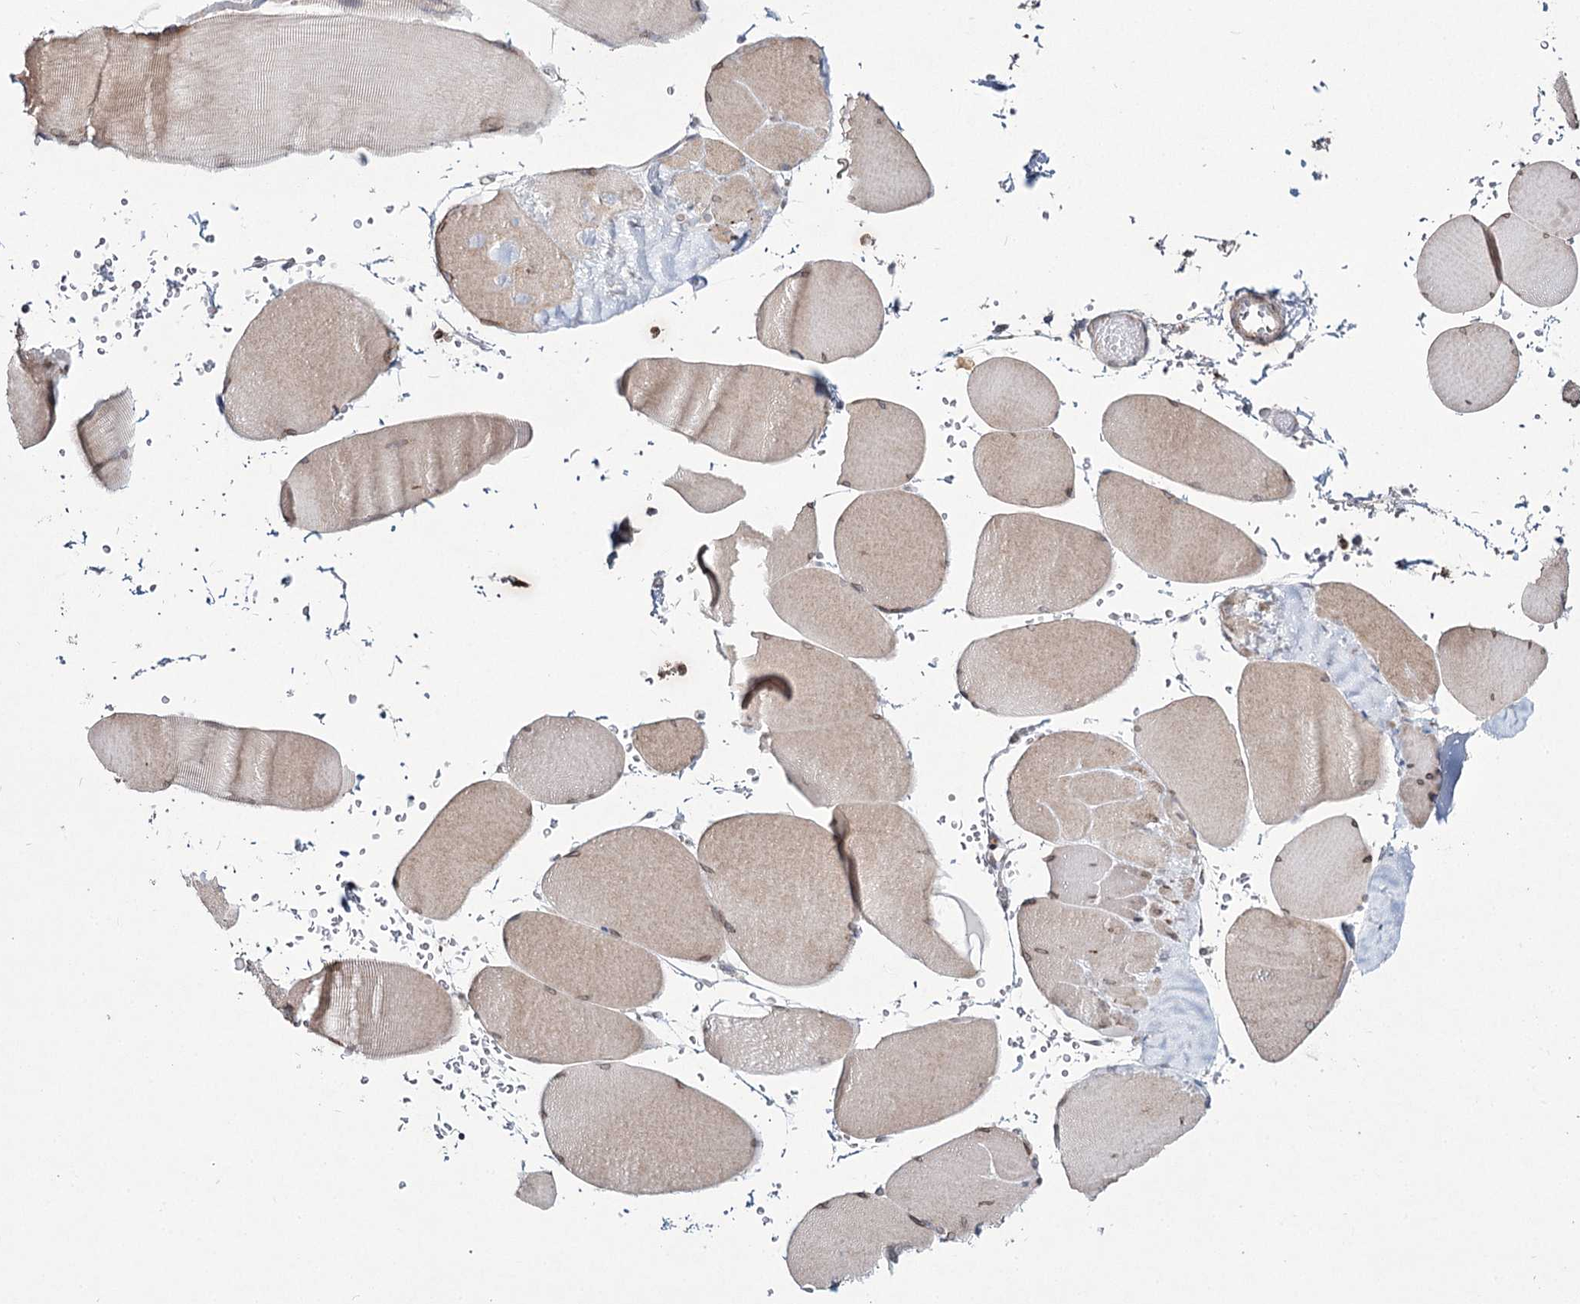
{"staining": {"intensity": "weak", "quantity": "25%-75%", "location": "cytoplasmic/membranous"}, "tissue": "skeletal muscle", "cell_type": "Myocytes", "image_type": "normal", "snomed": [{"axis": "morphology", "description": "Normal tissue, NOS"}, {"axis": "topography", "description": "Skeletal muscle"}, {"axis": "topography", "description": "Head-Neck"}], "caption": "DAB (3,3'-diaminobenzidine) immunohistochemical staining of normal skeletal muscle exhibits weak cytoplasmic/membranous protein staining in about 25%-75% of myocytes. The staining is performed using DAB brown chromogen to label protein expression. The nuclei are counter-stained blue using hematoxylin.", "gene": "ME3", "patient": {"sex": "male", "age": 66}}